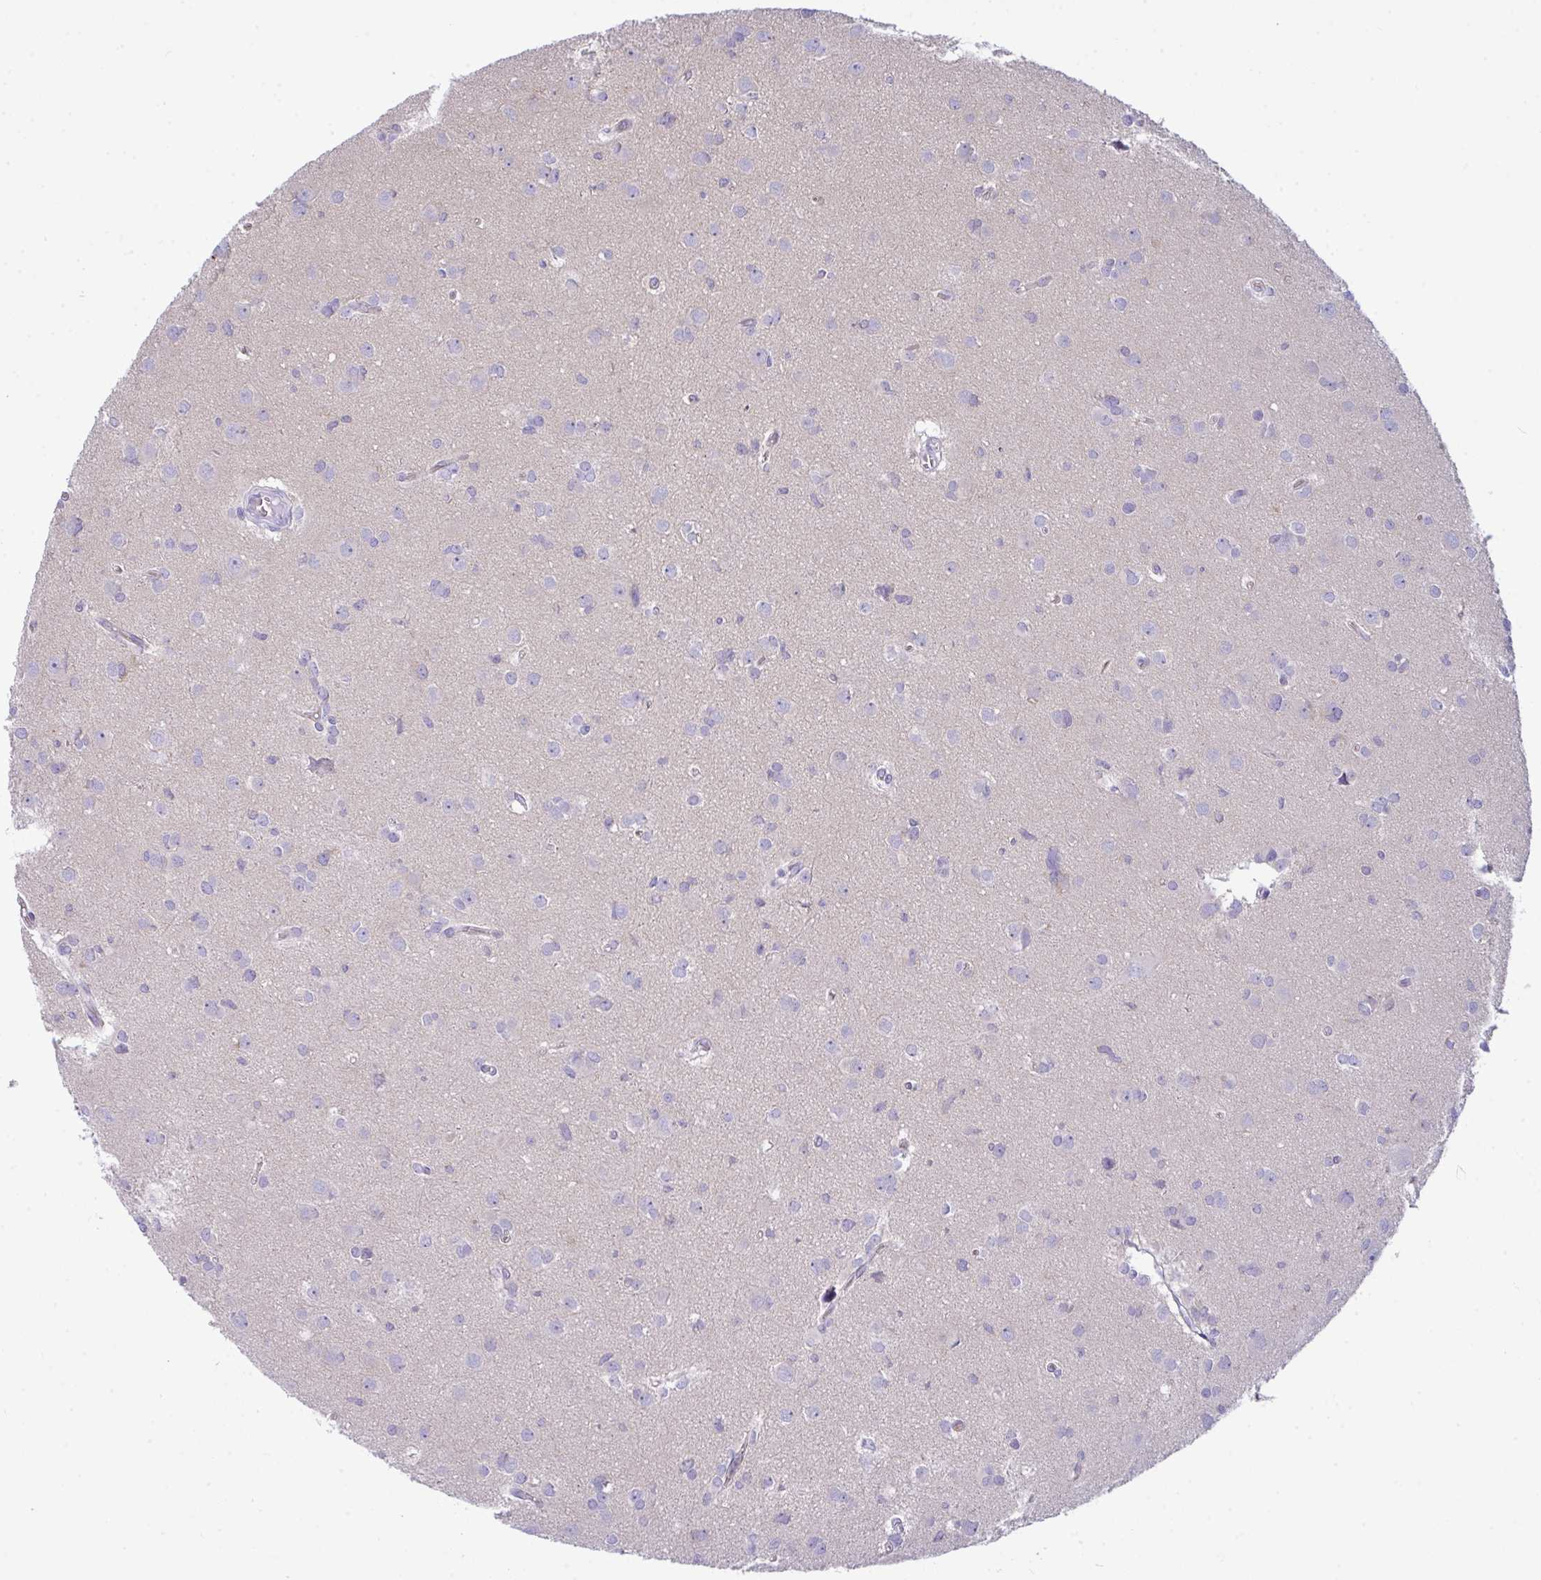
{"staining": {"intensity": "negative", "quantity": "none", "location": "none"}, "tissue": "glioma", "cell_type": "Tumor cells", "image_type": "cancer", "snomed": [{"axis": "morphology", "description": "Glioma, malignant, High grade"}, {"axis": "topography", "description": "Brain"}], "caption": "High power microscopy histopathology image of an IHC histopathology image of malignant glioma (high-grade), revealing no significant staining in tumor cells.", "gene": "MYH10", "patient": {"sex": "male", "age": 23}}